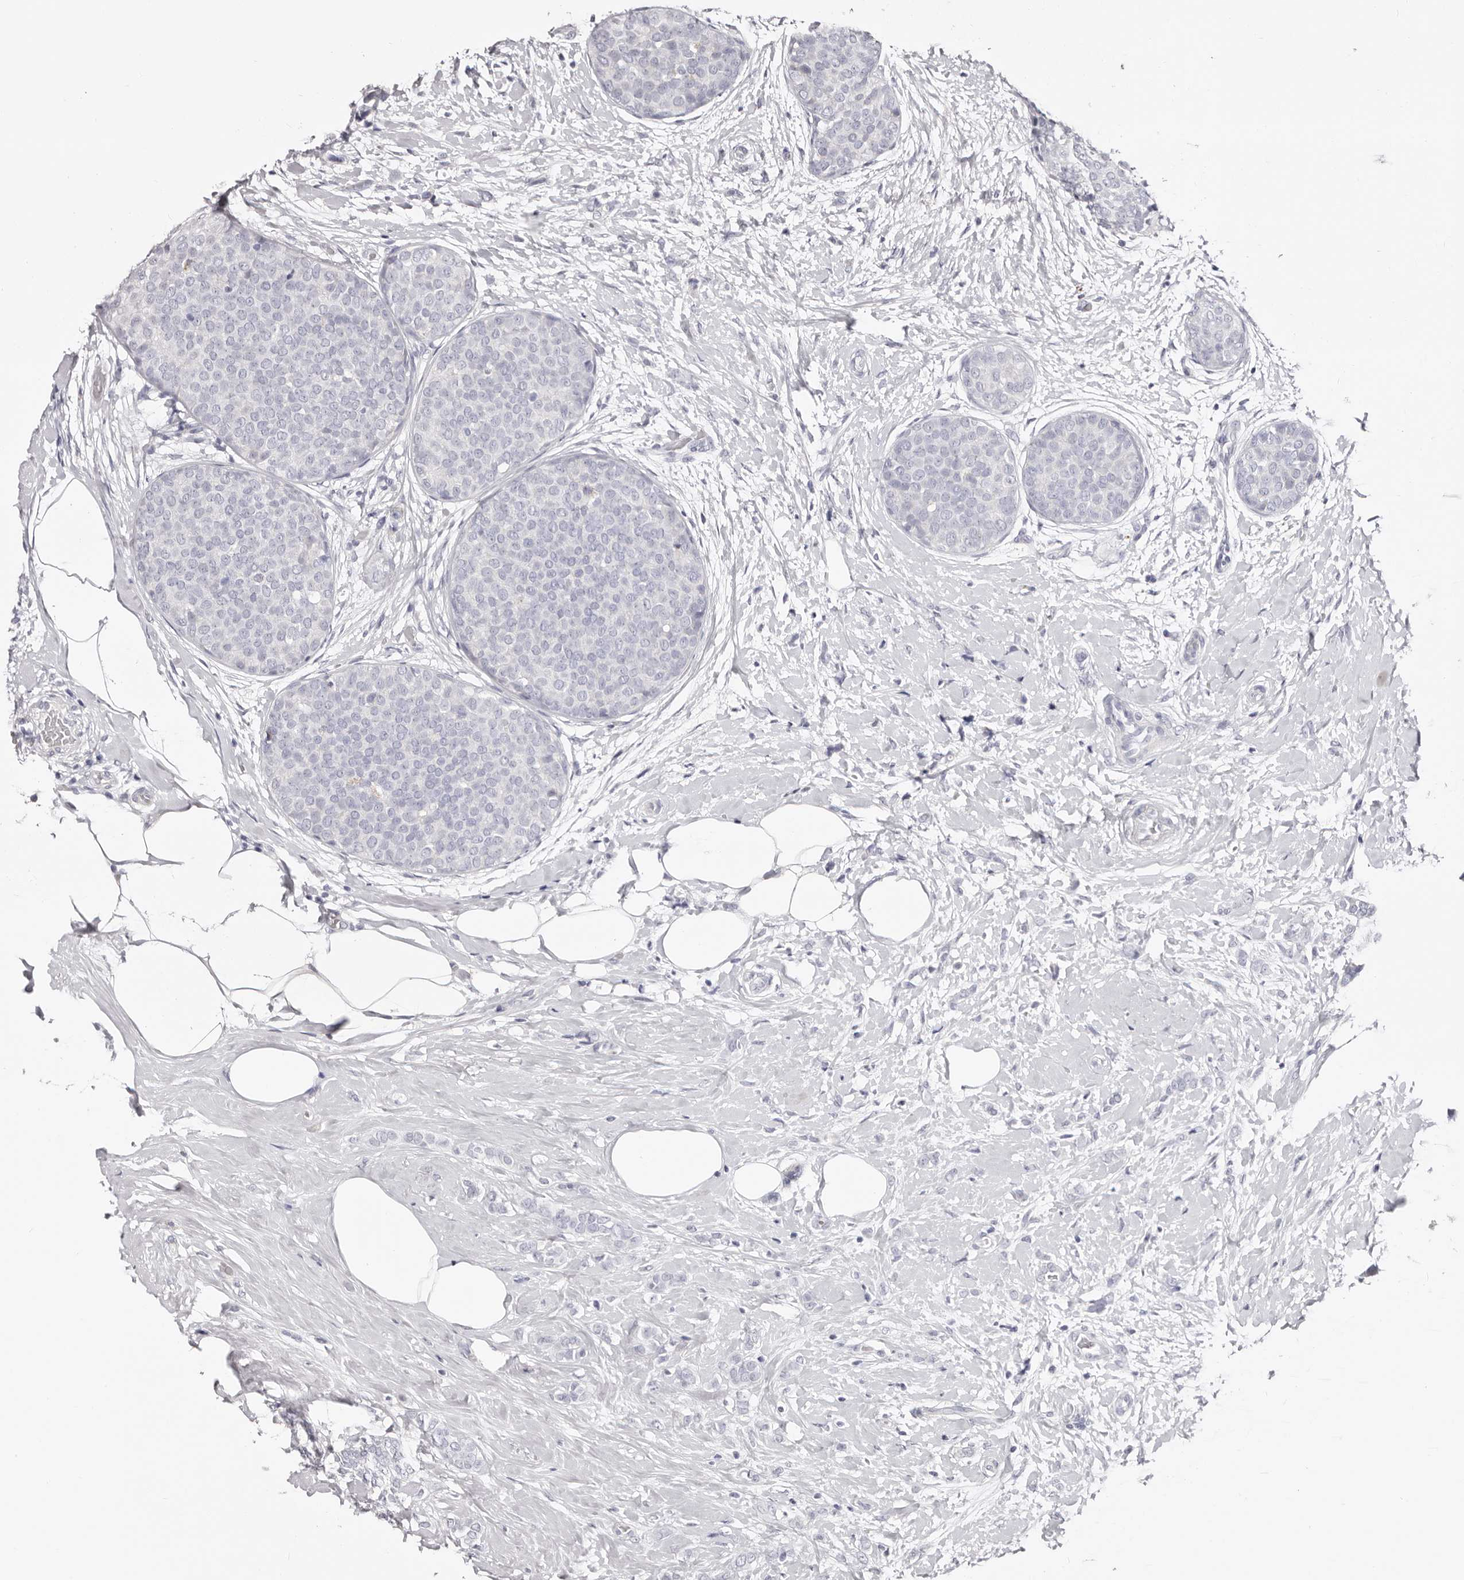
{"staining": {"intensity": "negative", "quantity": "none", "location": "none"}, "tissue": "breast cancer", "cell_type": "Tumor cells", "image_type": "cancer", "snomed": [{"axis": "morphology", "description": "Lobular carcinoma, in situ"}, {"axis": "morphology", "description": "Lobular carcinoma"}, {"axis": "topography", "description": "Breast"}], "caption": "This is a image of IHC staining of breast cancer, which shows no positivity in tumor cells. (Immunohistochemistry (ihc), brightfield microscopy, high magnification).", "gene": "AKNAD1", "patient": {"sex": "female", "age": 41}}